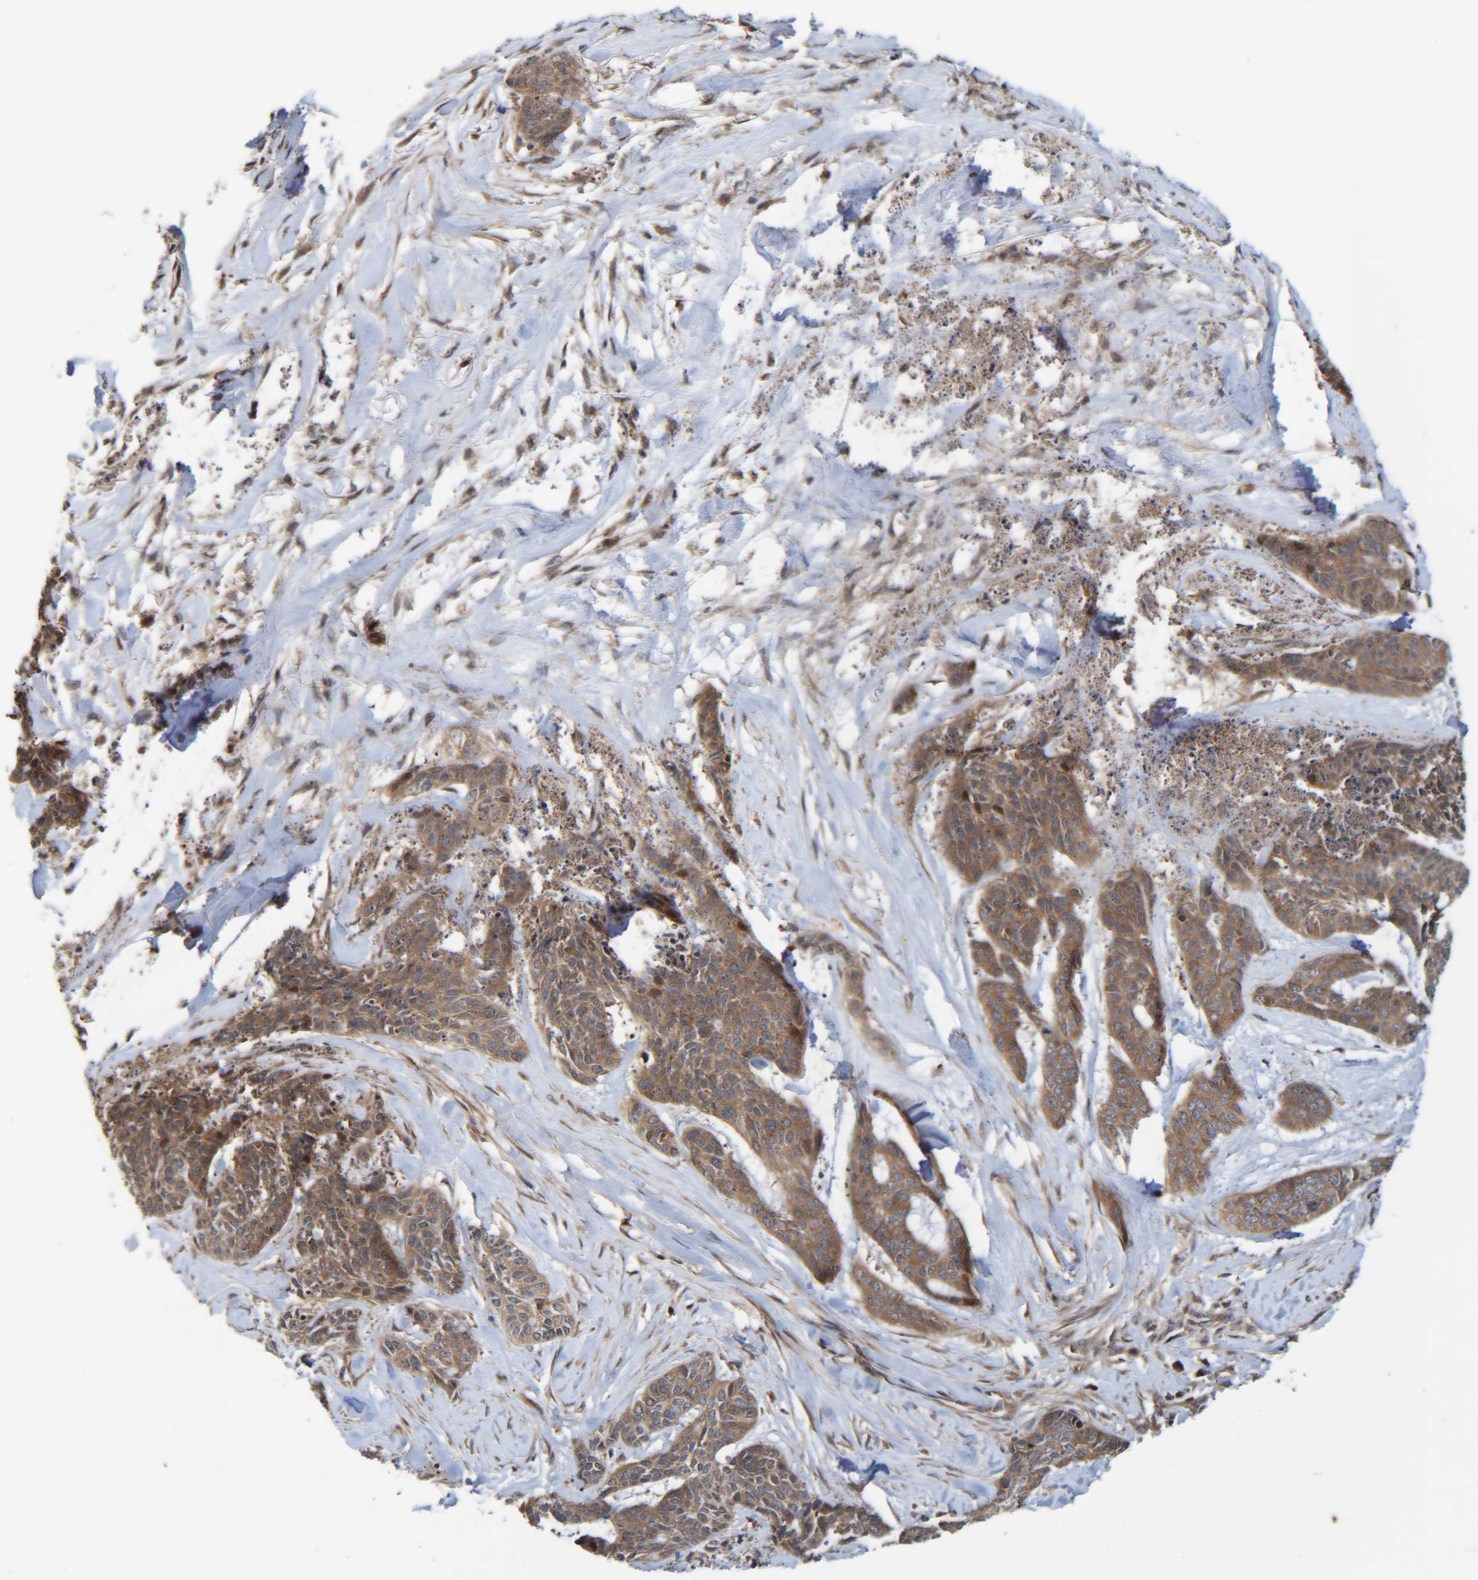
{"staining": {"intensity": "moderate", "quantity": ">75%", "location": "cytoplasmic/membranous"}, "tissue": "skin cancer", "cell_type": "Tumor cells", "image_type": "cancer", "snomed": [{"axis": "morphology", "description": "Basal cell carcinoma"}, {"axis": "topography", "description": "Skin"}], "caption": "Protein positivity by immunohistochemistry (IHC) exhibits moderate cytoplasmic/membranous staining in approximately >75% of tumor cells in skin cancer. Immunohistochemistry (ihc) stains the protein of interest in brown and the nuclei are stained blue.", "gene": "CCDC57", "patient": {"sex": "female", "age": 64}}